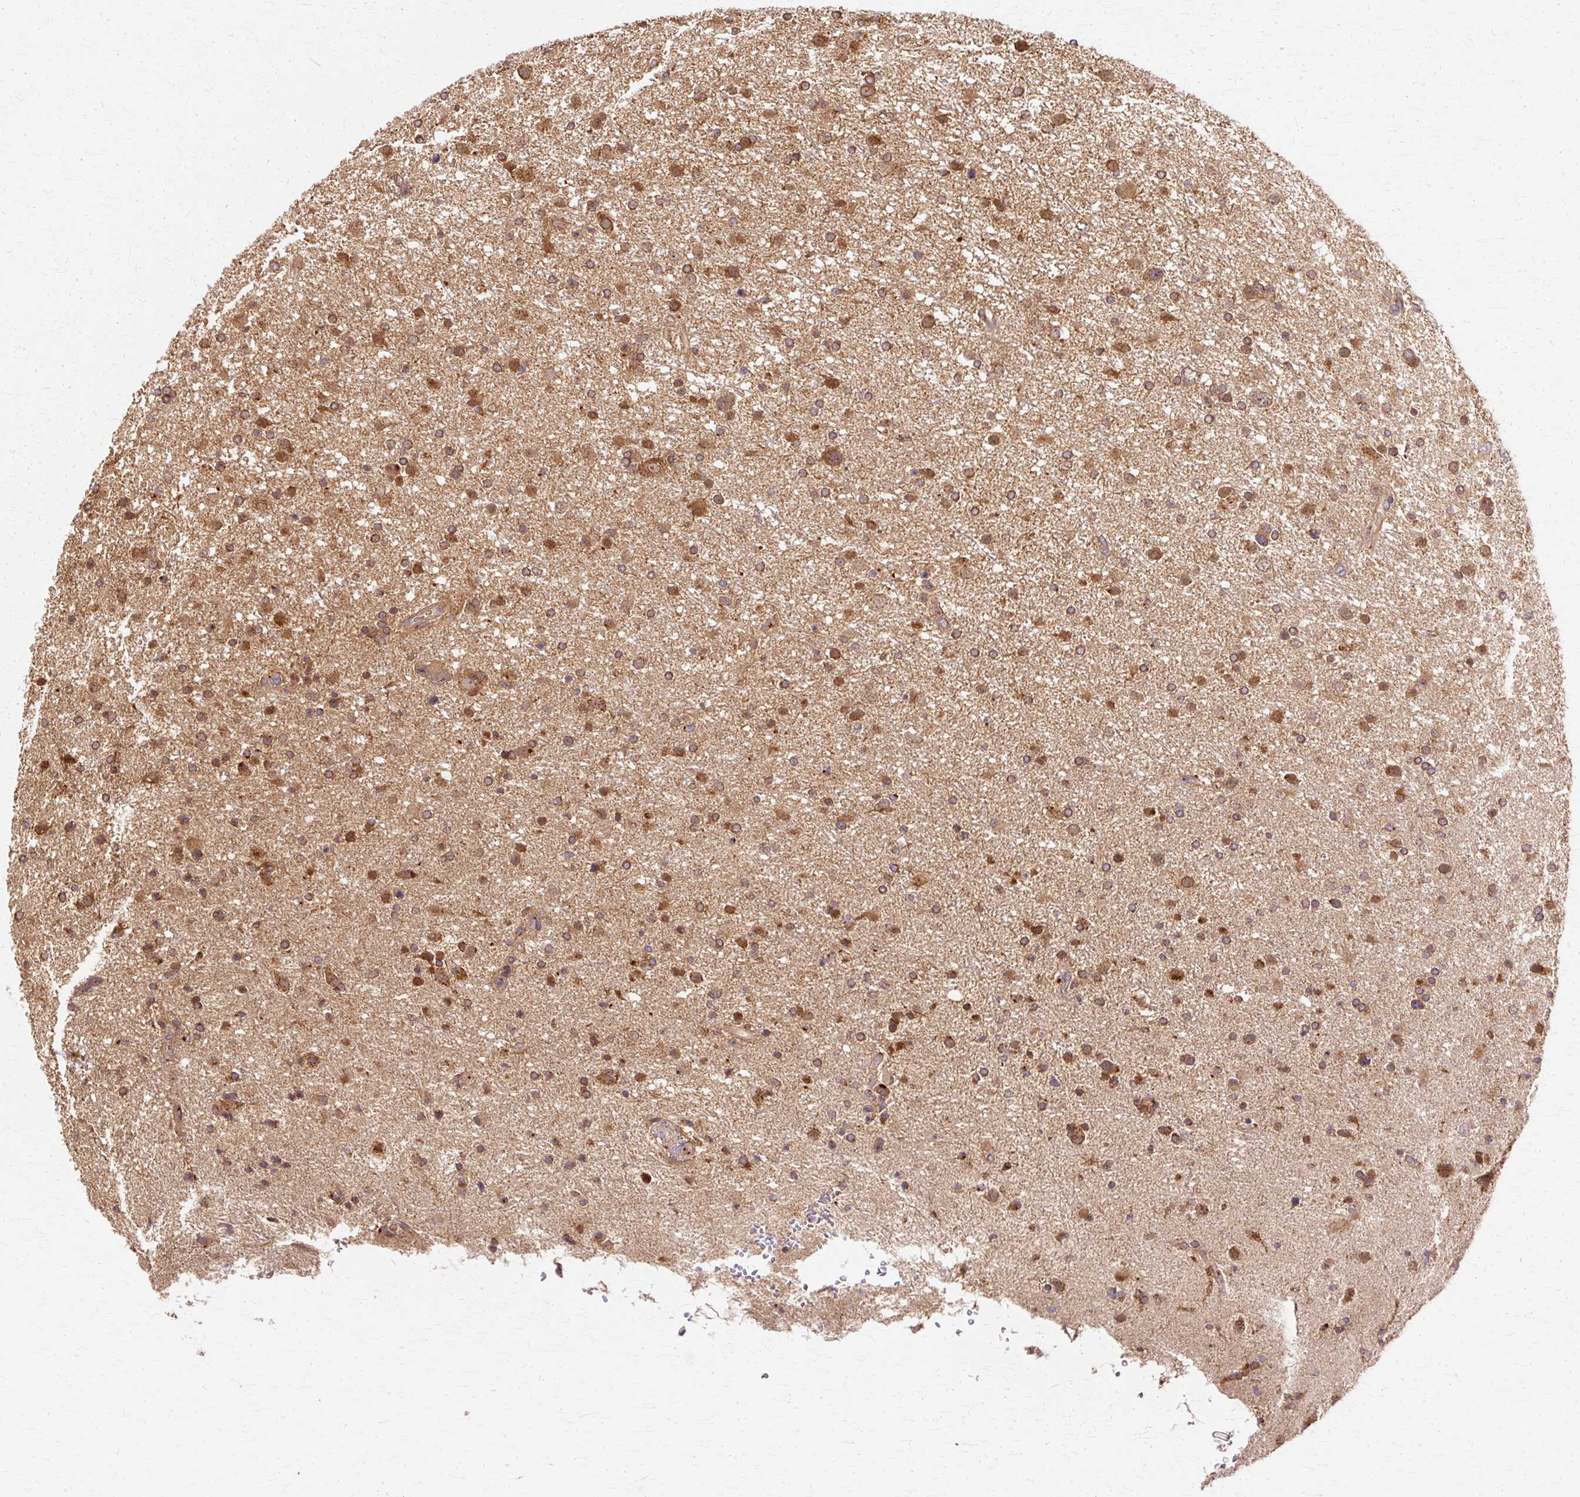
{"staining": {"intensity": "moderate", "quantity": ">75%", "location": "cytoplasmic/membranous"}, "tissue": "glioma", "cell_type": "Tumor cells", "image_type": "cancer", "snomed": [{"axis": "morphology", "description": "Glioma, malignant, Low grade"}, {"axis": "topography", "description": "Brain"}], "caption": "Immunohistochemistry of human glioma exhibits medium levels of moderate cytoplasmic/membranous positivity in about >75% of tumor cells.", "gene": "COPB1", "patient": {"sex": "female", "age": 32}}